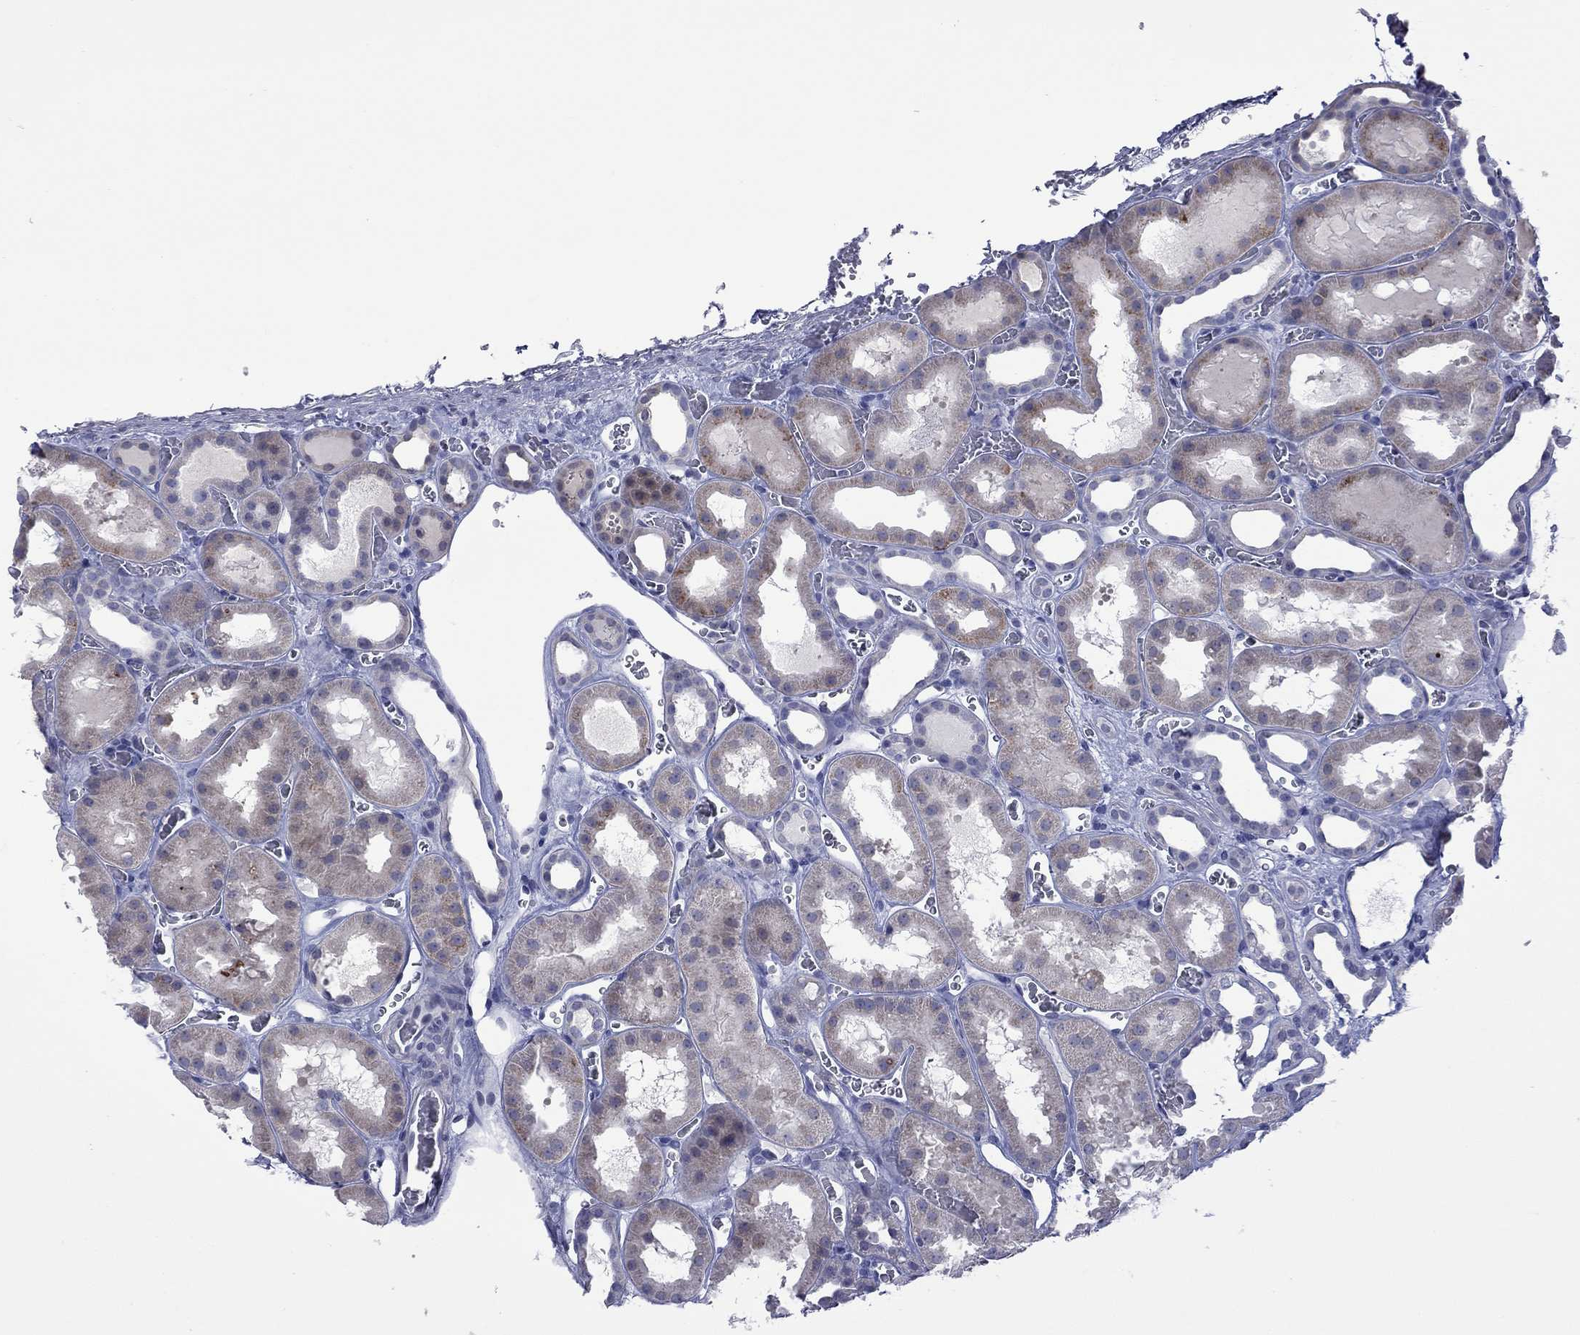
{"staining": {"intensity": "moderate", "quantity": "<25%", "location": "cytoplasmic/membranous"}, "tissue": "kidney", "cell_type": "Cells in glomeruli", "image_type": "normal", "snomed": [{"axis": "morphology", "description": "Normal tissue, NOS"}, {"axis": "topography", "description": "Kidney"}], "caption": "Protein staining of unremarkable kidney displays moderate cytoplasmic/membranous expression in about <25% of cells in glomeruli.", "gene": "CTNNBIP1", "patient": {"sex": "female", "age": 41}}